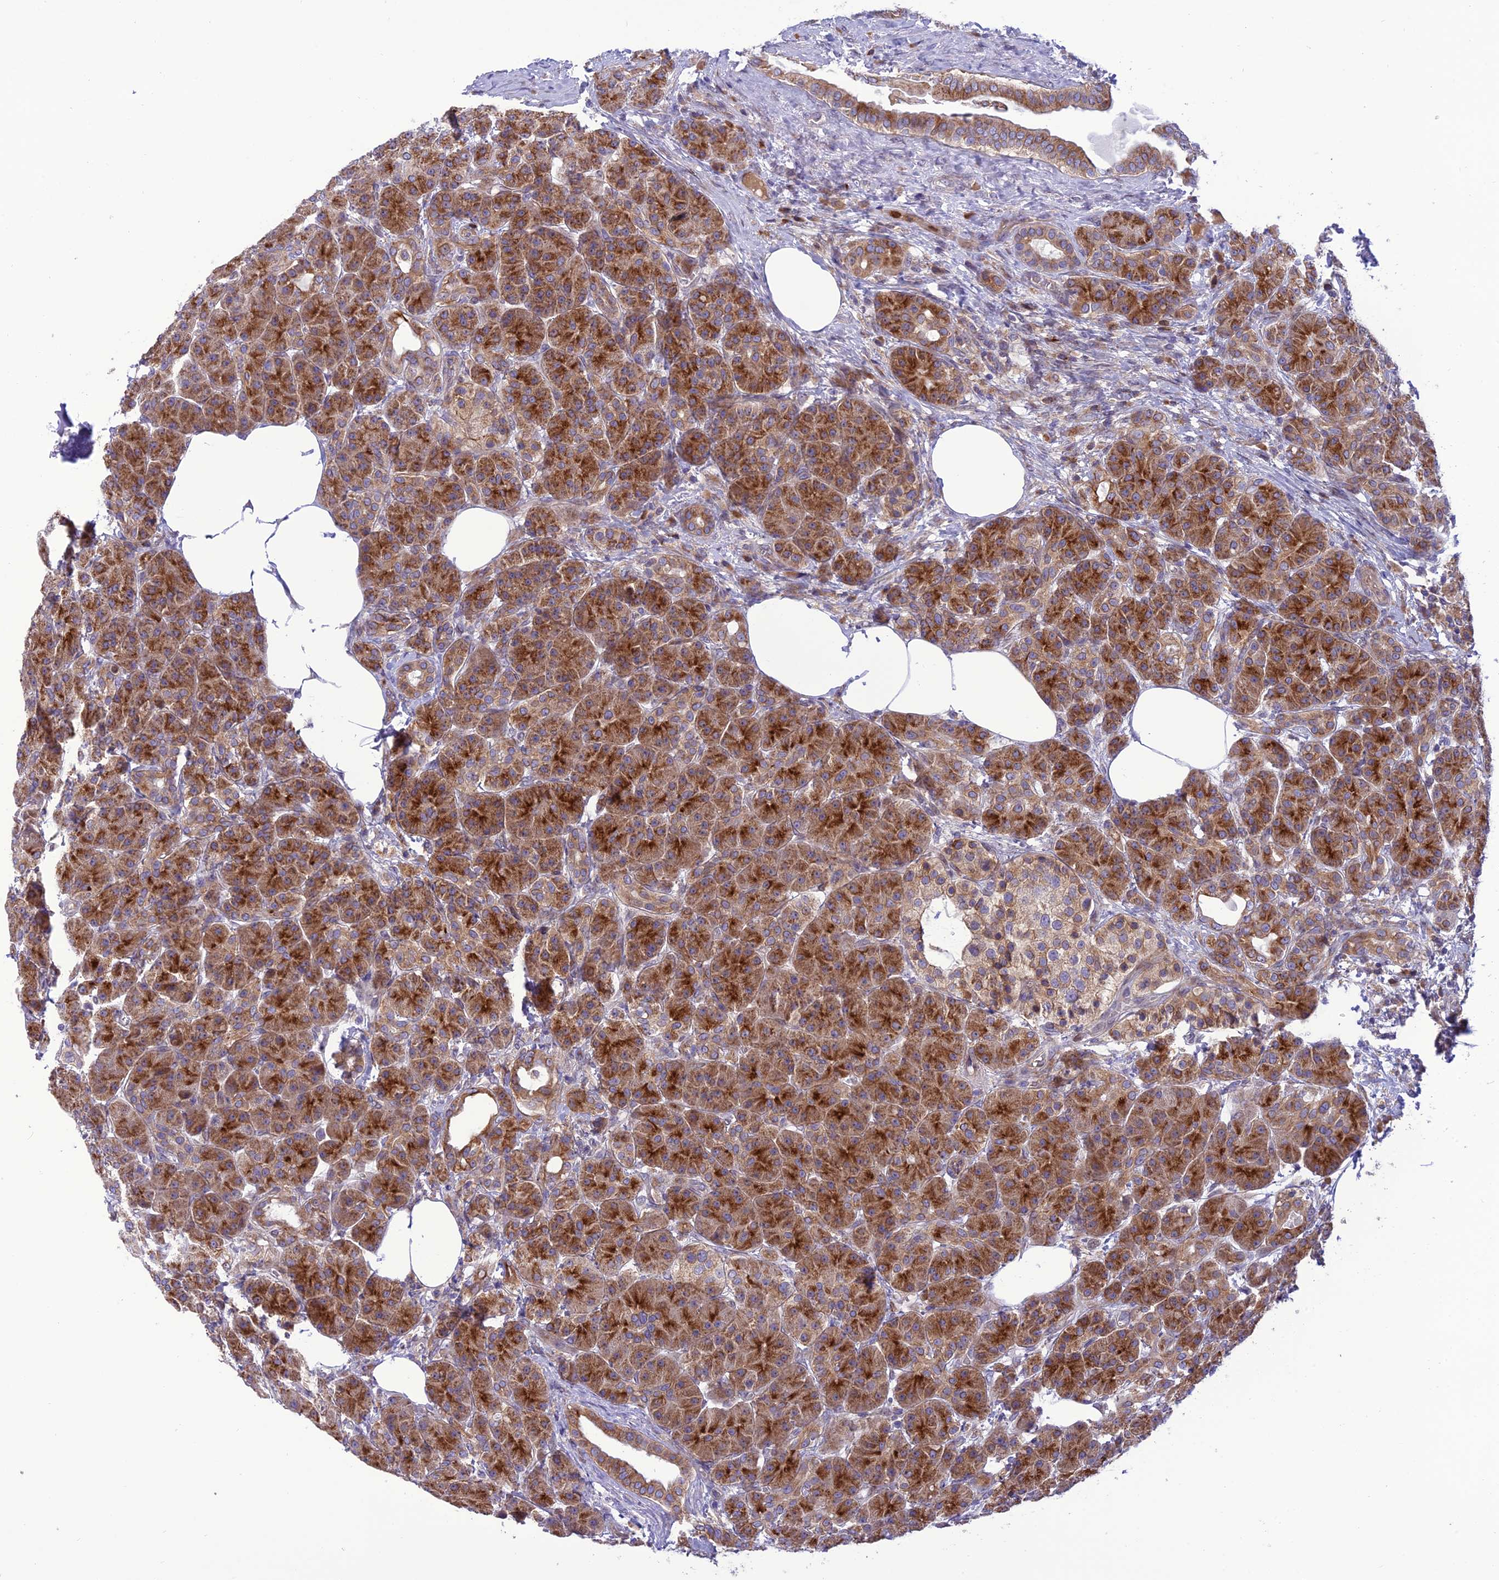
{"staining": {"intensity": "strong", "quantity": ">75%", "location": "cytoplasmic/membranous"}, "tissue": "pancreas", "cell_type": "Exocrine glandular cells", "image_type": "normal", "snomed": [{"axis": "morphology", "description": "Normal tissue, NOS"}, {"axis": "topography", "description": "Pancreas"}], "caption": "This is a photomicrograph of immunohistochemistry (IHC) staining of unremarkable pancreas, which shows strong expression in the cytoplasmic/membranous of exocrine glandular cells.", "gene": "JMY", "patient": {"sex": "male", "age": 63}}